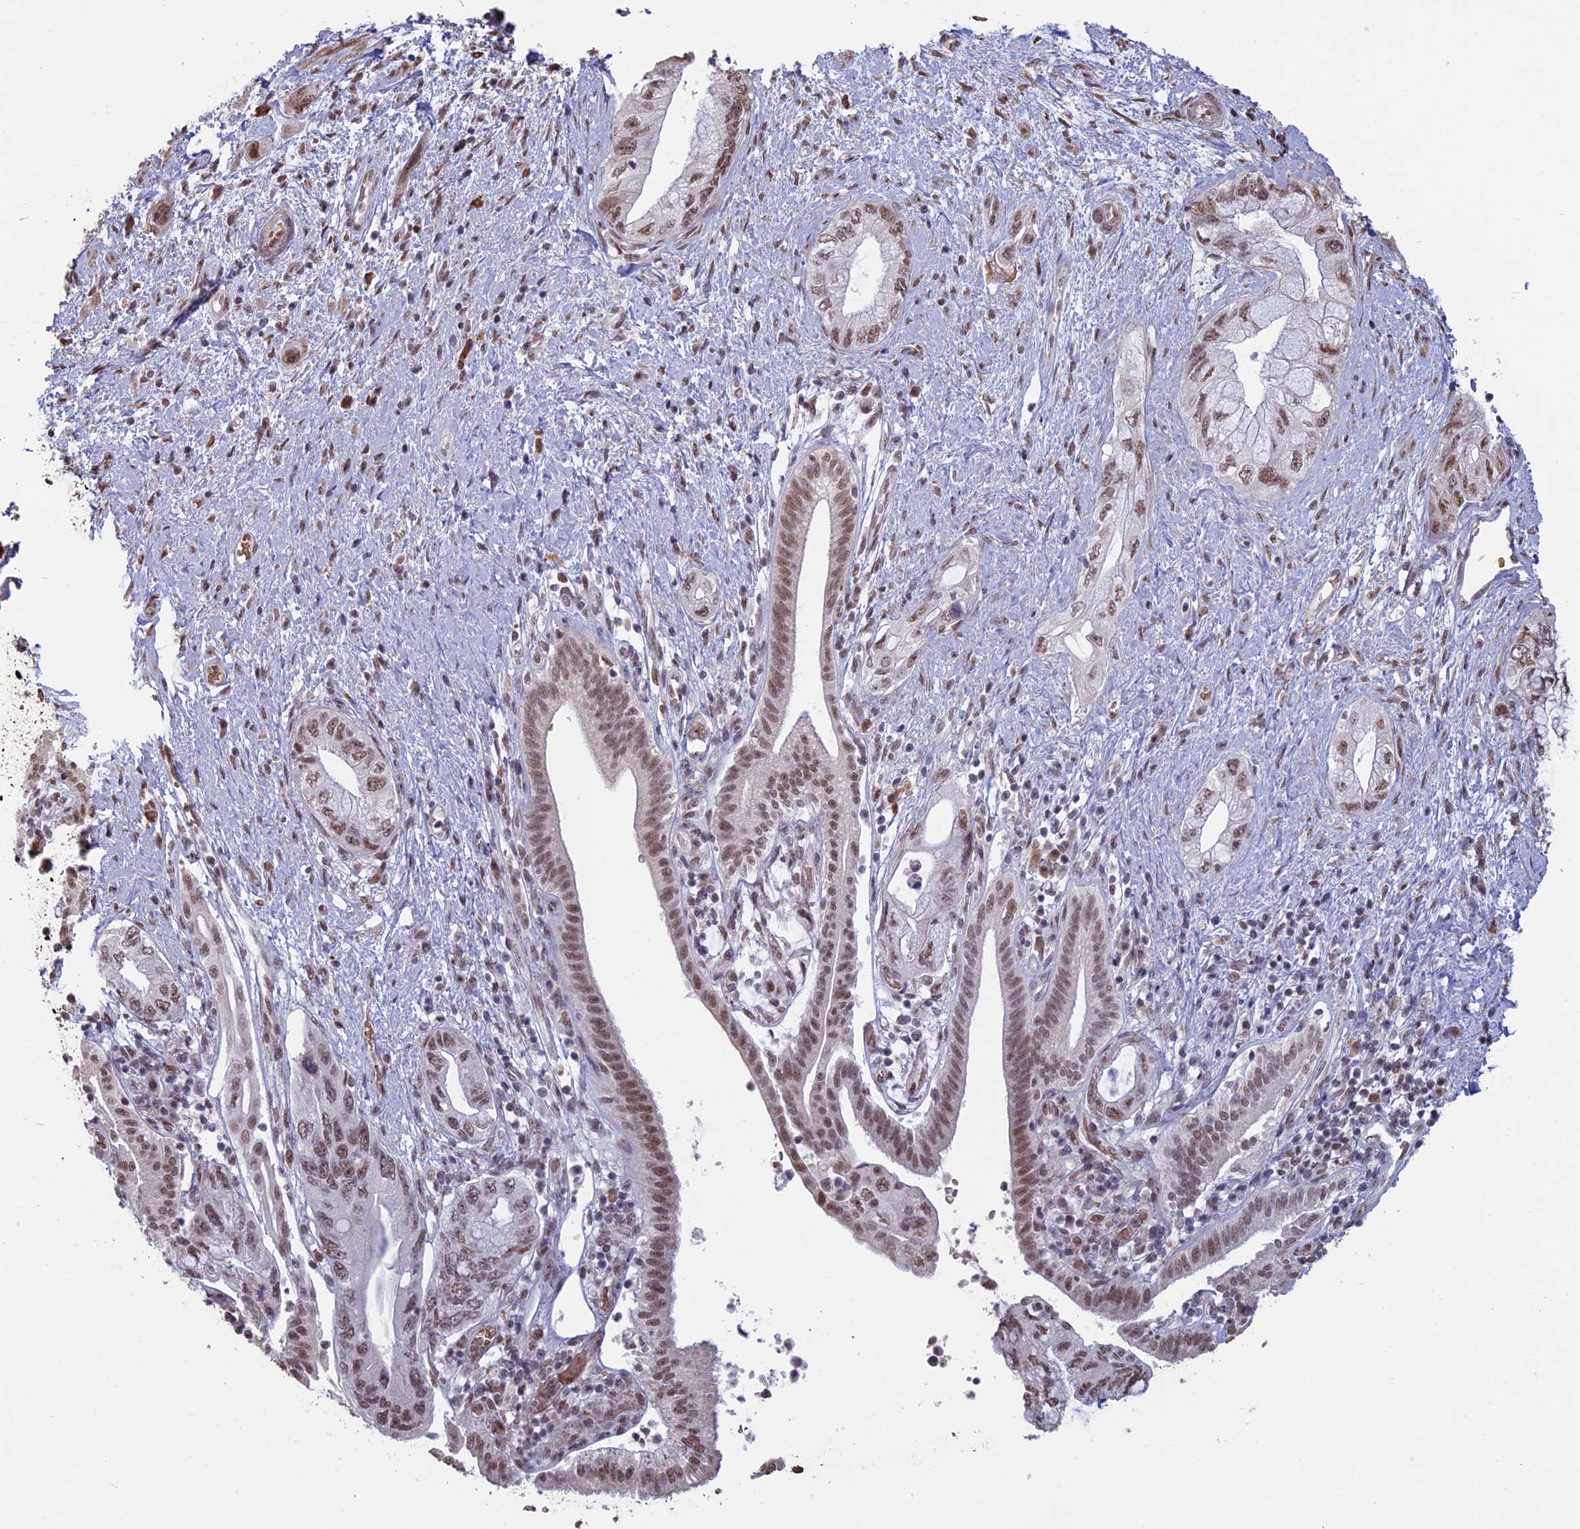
{"staining": {"intensity": "moderate", "quantity": ">75%", "location": "nuclear"}, "tissue": "pancreatic cancer", "cell_type": "Tumor cells", "image_type": "cancer", "snomed": [{"axis": "morphology", "description": "Adenocarcinoma, NOS"}, {"axis": "topography", "description": "Pancreas"}], "caption": "Pancreatic adenocarcinoma stained for a protein (brown) exhibits moderate nuclear positive expression in approximately >75% of tumor cells.", "gene": "MFAP1", "patient": {"sex": "female", "age": 73}}